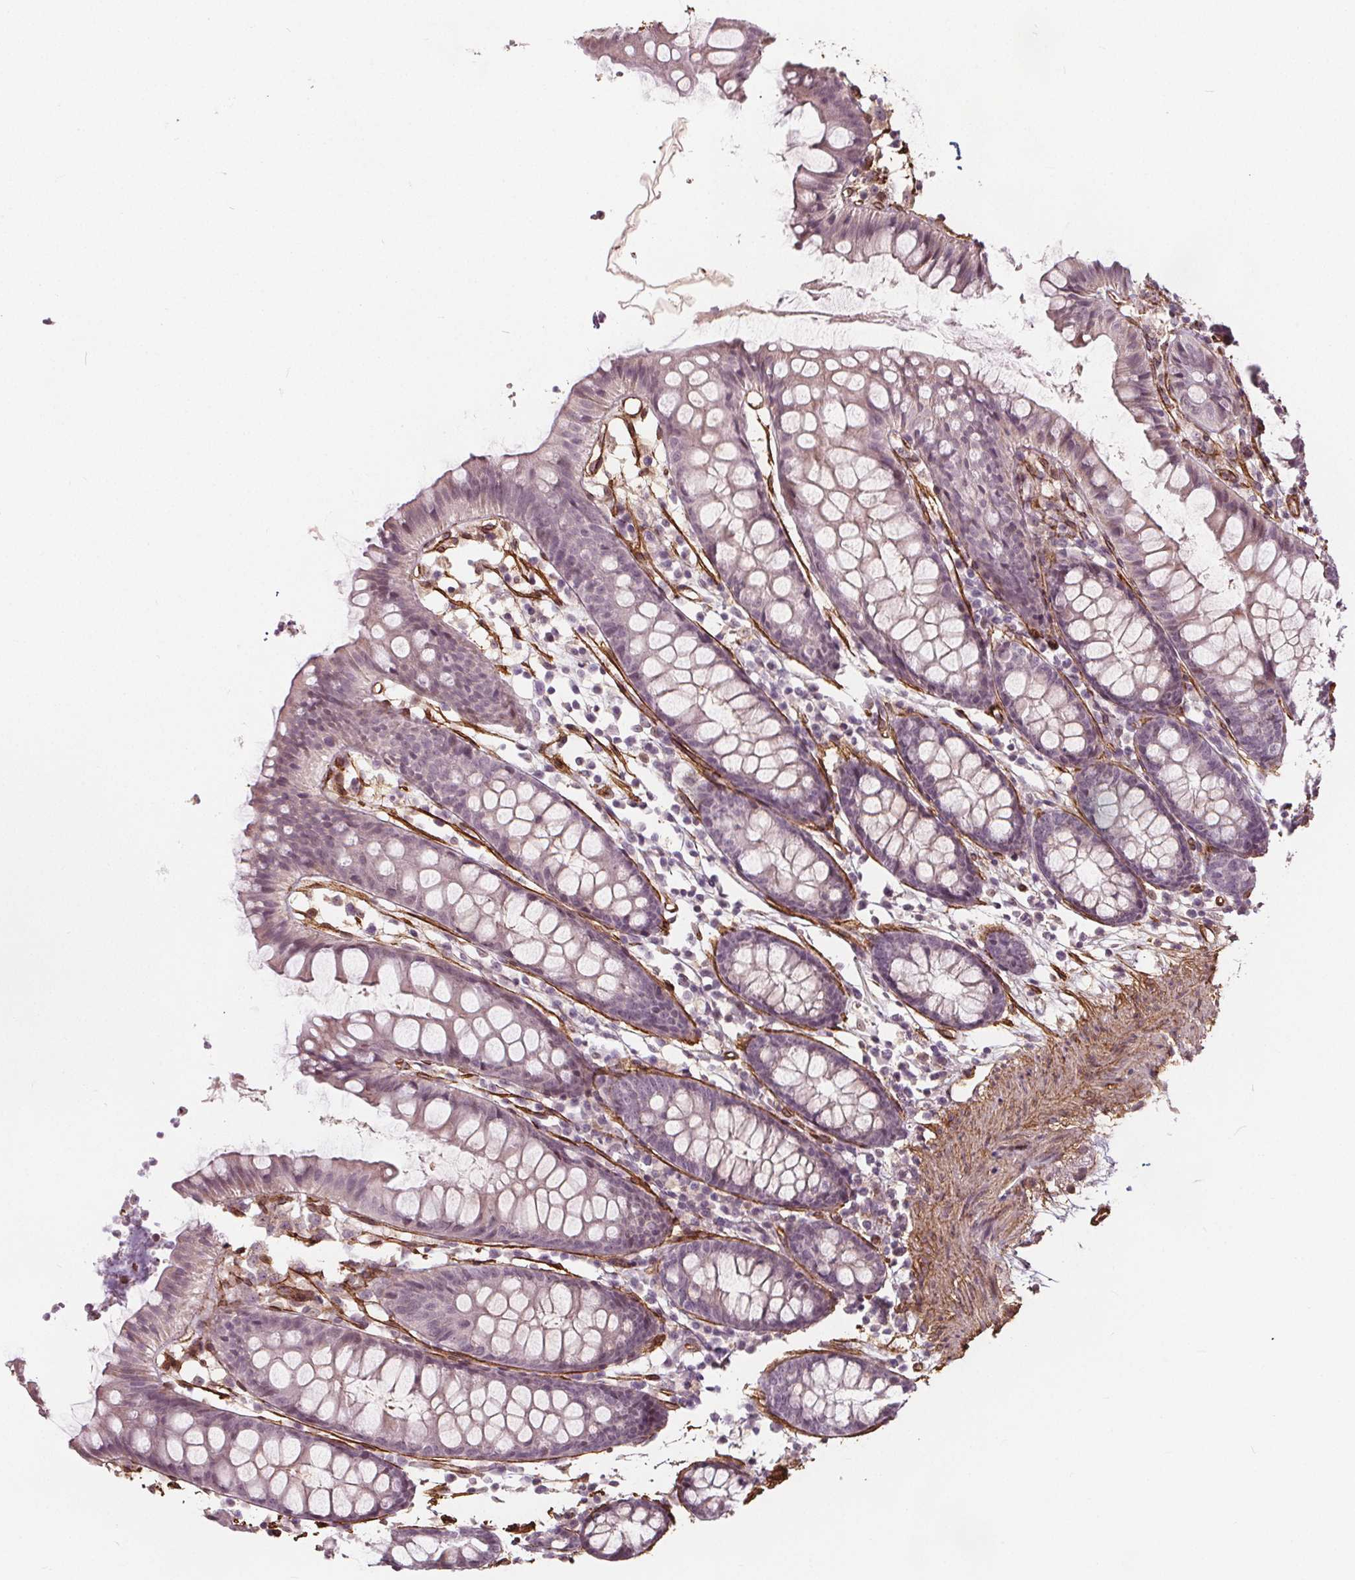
{"staining": {"intensity": "strong", "quantity": ">75%", "location": "cytoplasmic/membranous"}, "tissue": "colon", "cell_type": "Endothelial cells", "image_type": "normal", "snomed": [{"axis": "morphology", "description": "Normal tissue, NOS"}, {"axis": "topography", "description": "Colon"}], "caption": "Unremarkable colon was stained to show a protein in brown. There is high levels of strong cytoplasmic/membranous positivity in approximately >75% of endothelial cells. The protein is stained brown, and the nuclei are stained in blue (DAB IHC with brightfield microscopy, high magnification).", "gene": "HAS1", "patient": {"sex": "female", "age": 84}}